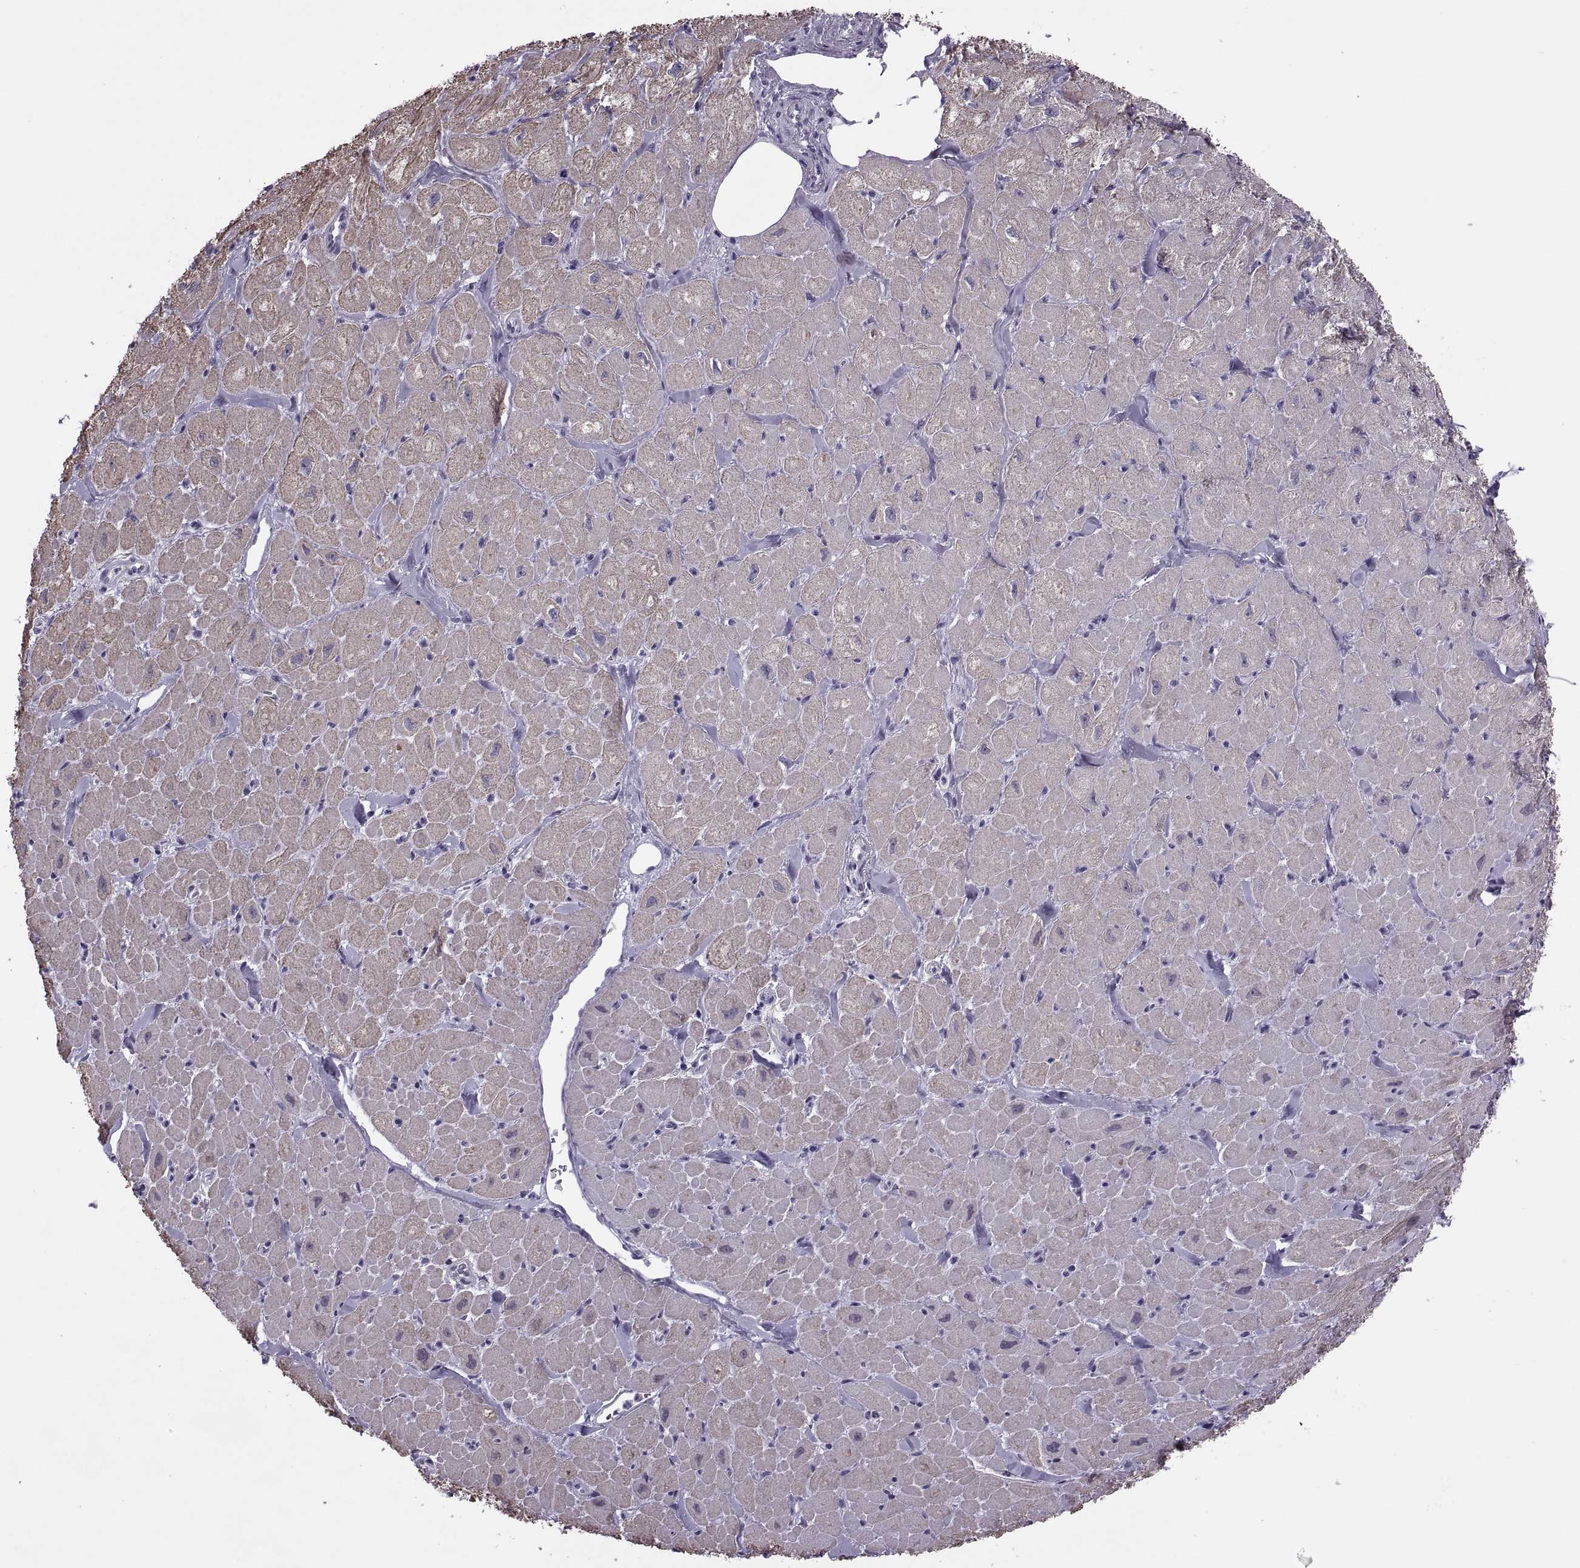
{"staining": {"intensity": "negative", "quantity": "none", "location": "none"}, "tissue": "heart muscle", "cell_type": "Cardiomyocytes", "image_type": "normal", "snomed": [{"axis": "morphology", "description": "Normal tissue, NOS"}, {"axis": "topography", "description": "Heart"}], "caption": "This image is of unremarkable heart muscle stained with immunohistochemistry (IHC) to label a protein in brown with the nuclei are counter-stained blue. There is no positivity in cardiomyocytes.", "gene": "SYNGR4", "patient": {"sex": "male", "age": 60}}